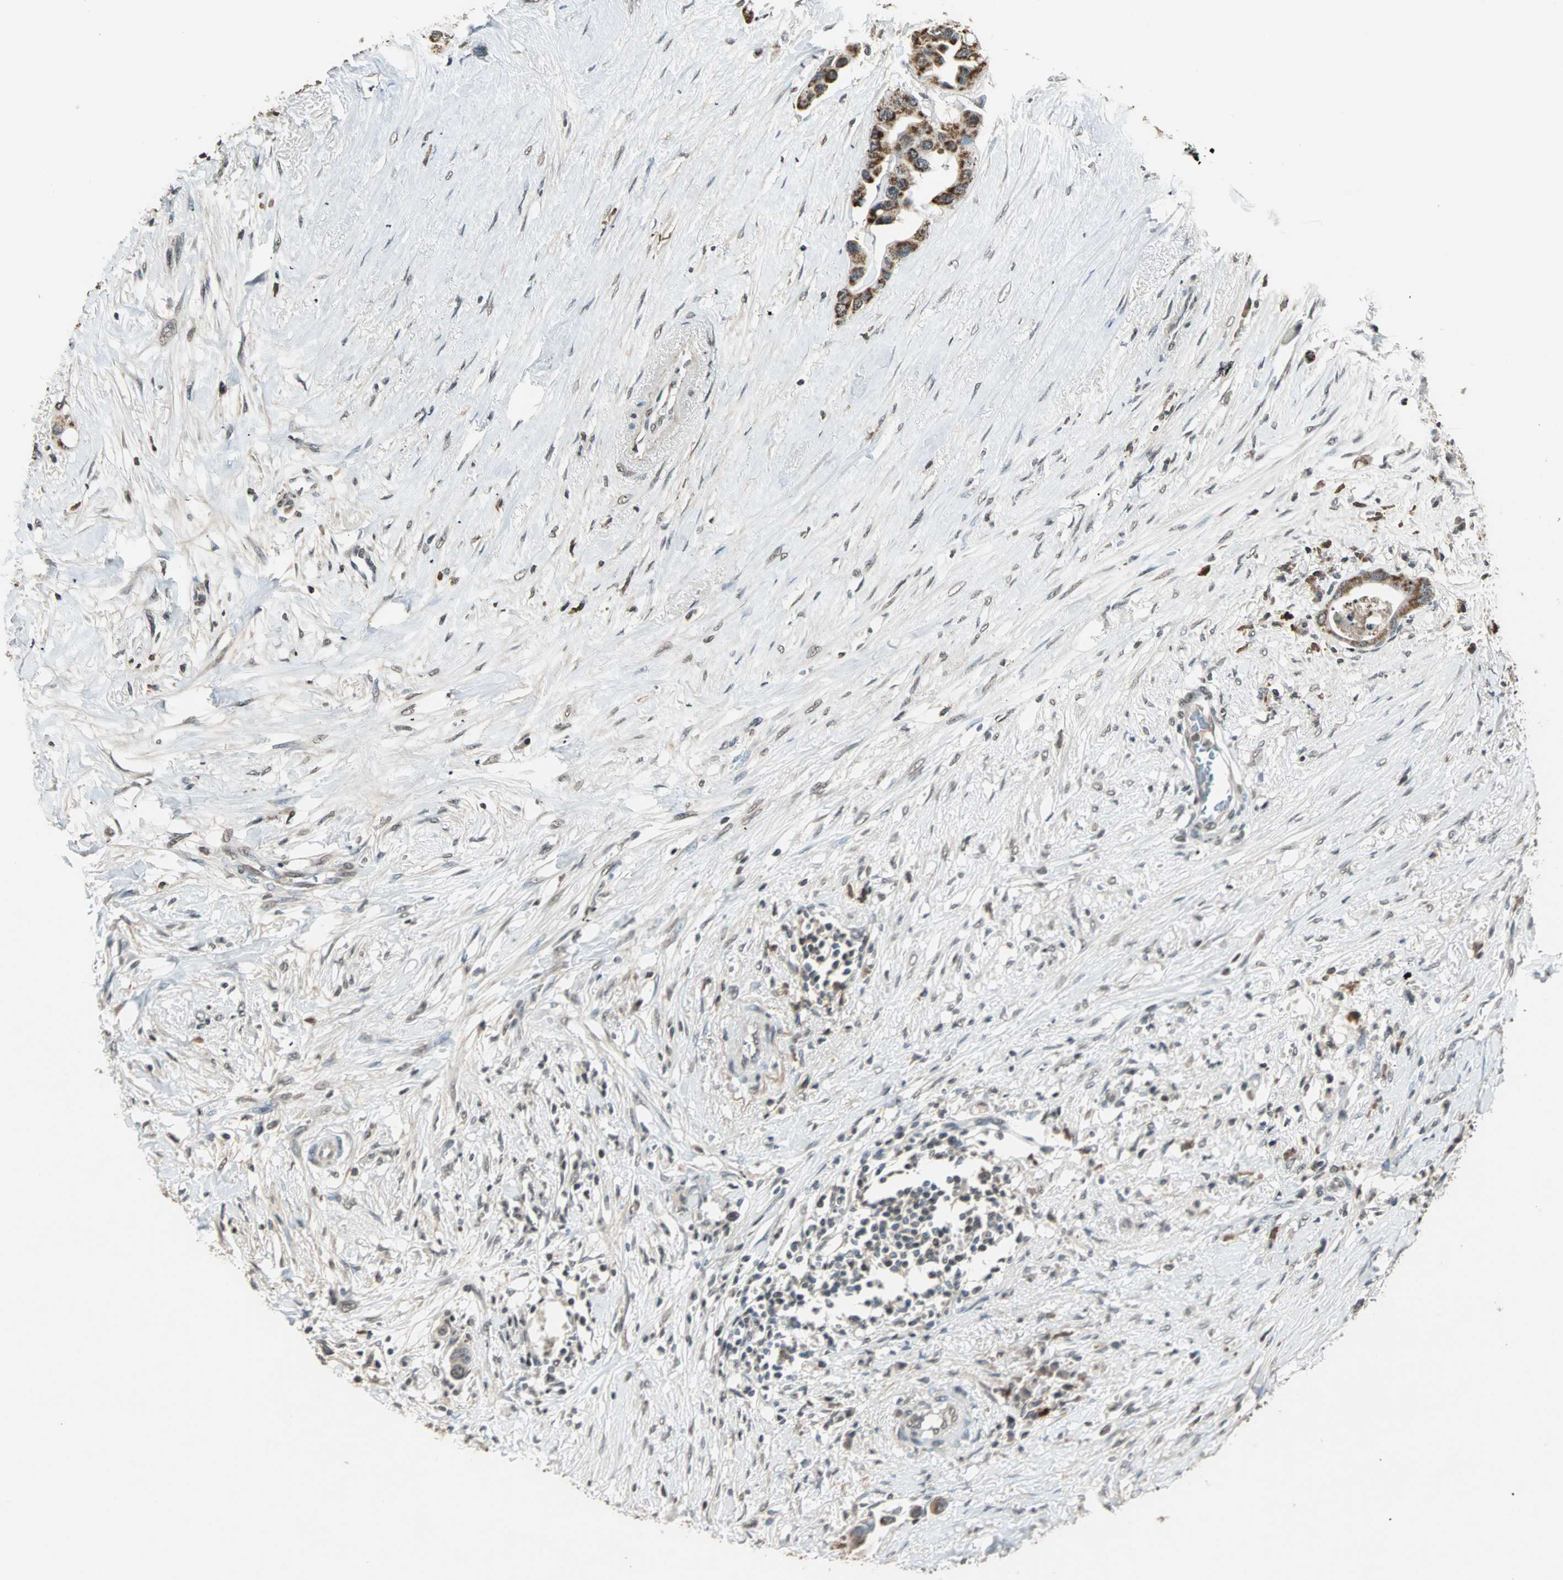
{"staining": {"intensity": "strong", "quantity": ">75%", "location": "cytoplasmic/membranous"}, "tissue": "colorectal cancer", "cell_type": "Tumor cells", "image_type": "cancer", "snomed": [{"axis": "morphology", "description": "Normal tissue, NOS"}, {"axis": "morphology", "description": "Adenocarcinoma, NOS"}, {"axis": "topography", "description": "Colon"}], "caption": "Colorectal cancer was stained to show a protein in brown. There is high levels of strong cytoplasmic/membranous expression in about >75% of tumor cells. The staining is performed using DAB (3,3'-diaminobenzidine) brown chromogen to label protein expression. The nuclei are counter-stained blue using hematoxylin.", "gene": "PRELID1", "patient": {"sex": "male", "age": 82}}